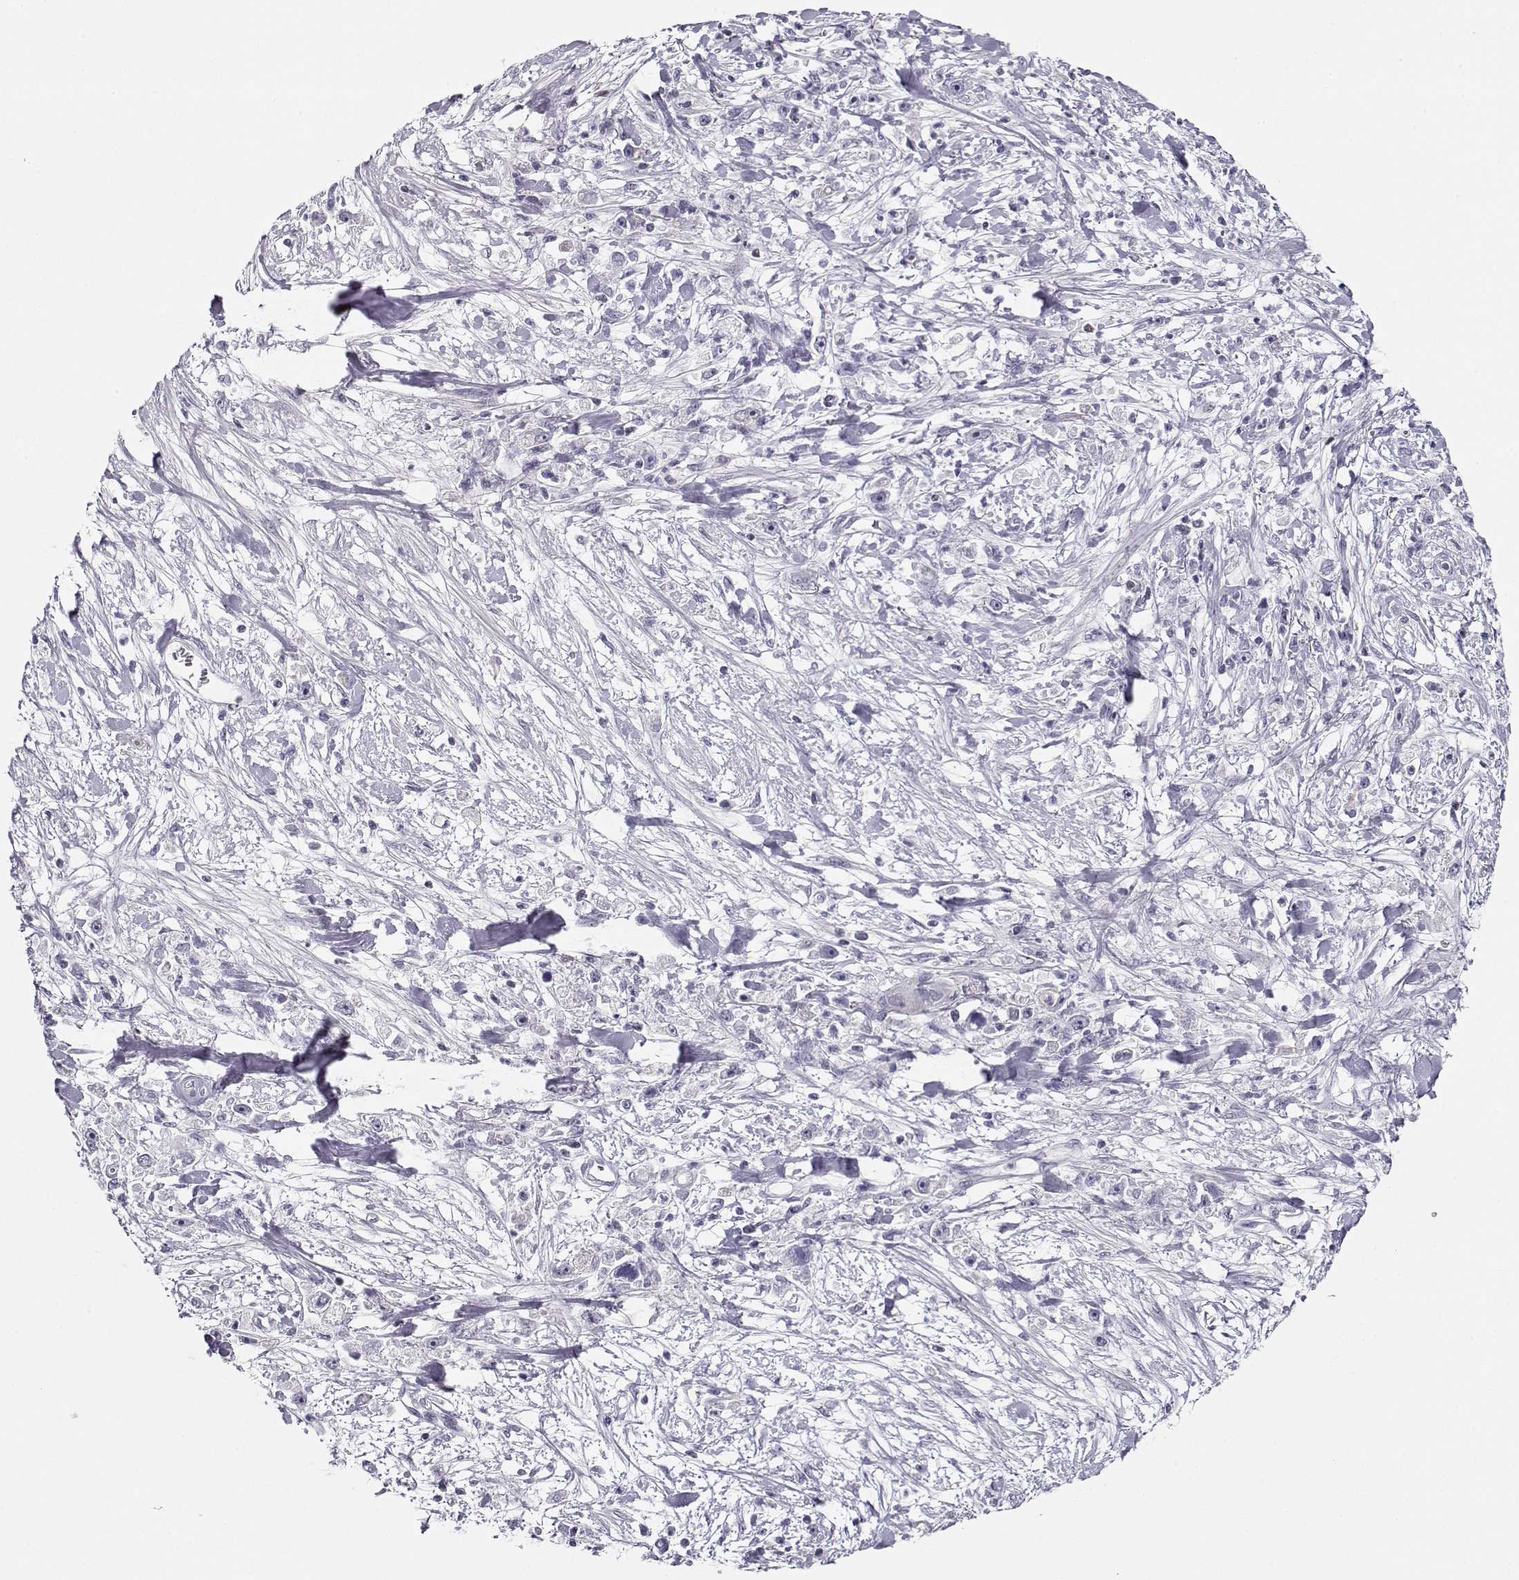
{"staining": {"intensity": "negative", "quantity": "none", "location": "none"}, "tissue": "stomach cancer", "cell_type": "Tumor cells", "image_type": "cancer", "snomed": [{"axis": "morphology", "description": "Adenocarcinoma, NOS"}, {"axis": "topography", "description": "Stomach"}], "caption": "Stomach cancer was stained to show a protein in brown. There is no significant expression in tumor cells.", "gene": "CRX", "patient": {"sex": "female", "age": 59}}